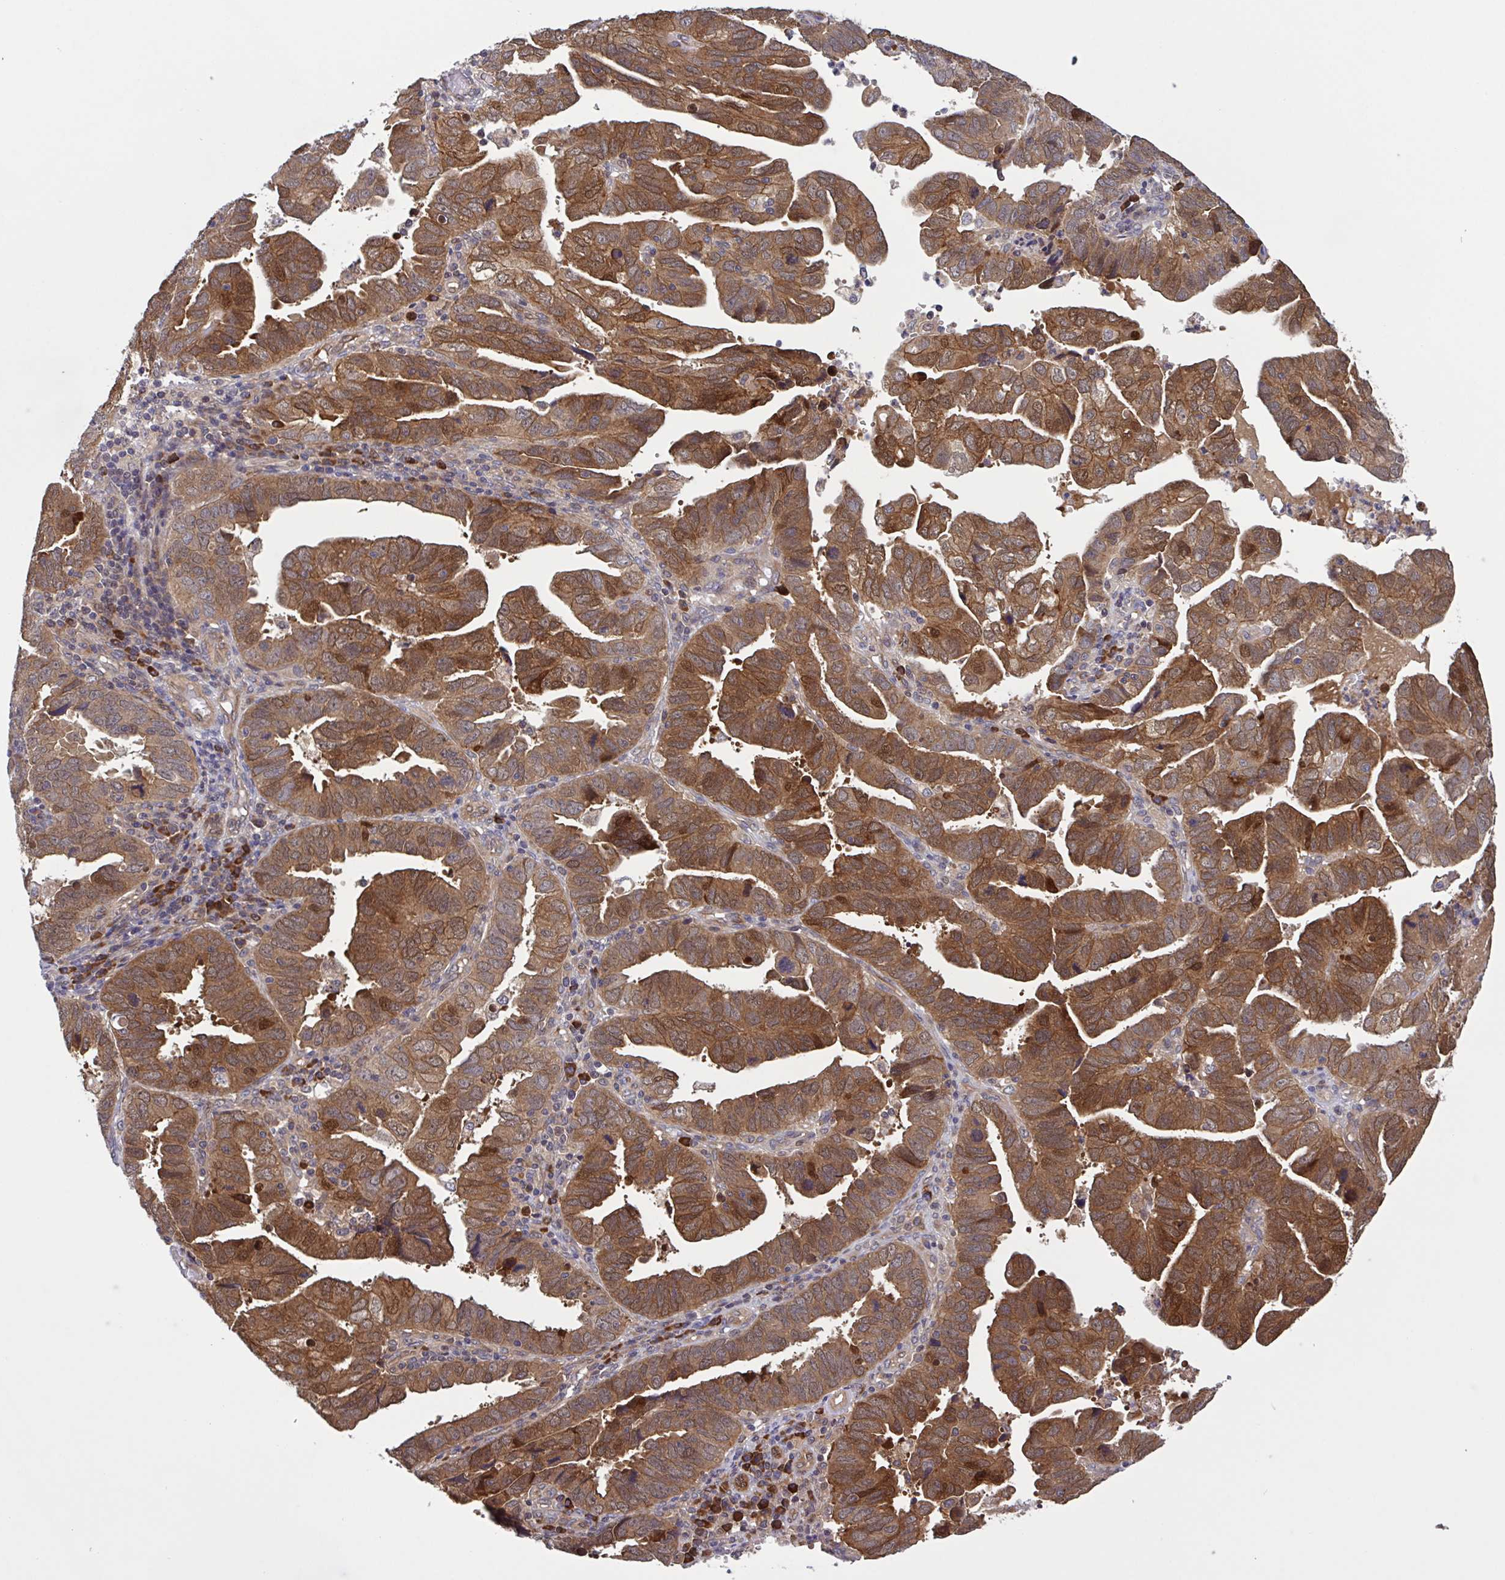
{"staining": {"intensity": "moderate", "quantity": ">75%", "location": "cytoplasmic/membranous"}, "tissue": "endometrial cancer", "cell_type": "Tumor cells", "image_type": "cancer", "snomed": [{"axis": "morphology", "description": "Adenocarcinoma, NOS"}, {"axis": "topography", "description": "Uterus"}], "caption": "An image showing moderate cytoplasmic/membranous positivity in about >75% of tumor cells in endometrial adenocarcinoma, as visualized by brown immunohistochemical staining.", "gene": "INTS10", "patient": {"sex": "female", "age": 62}}